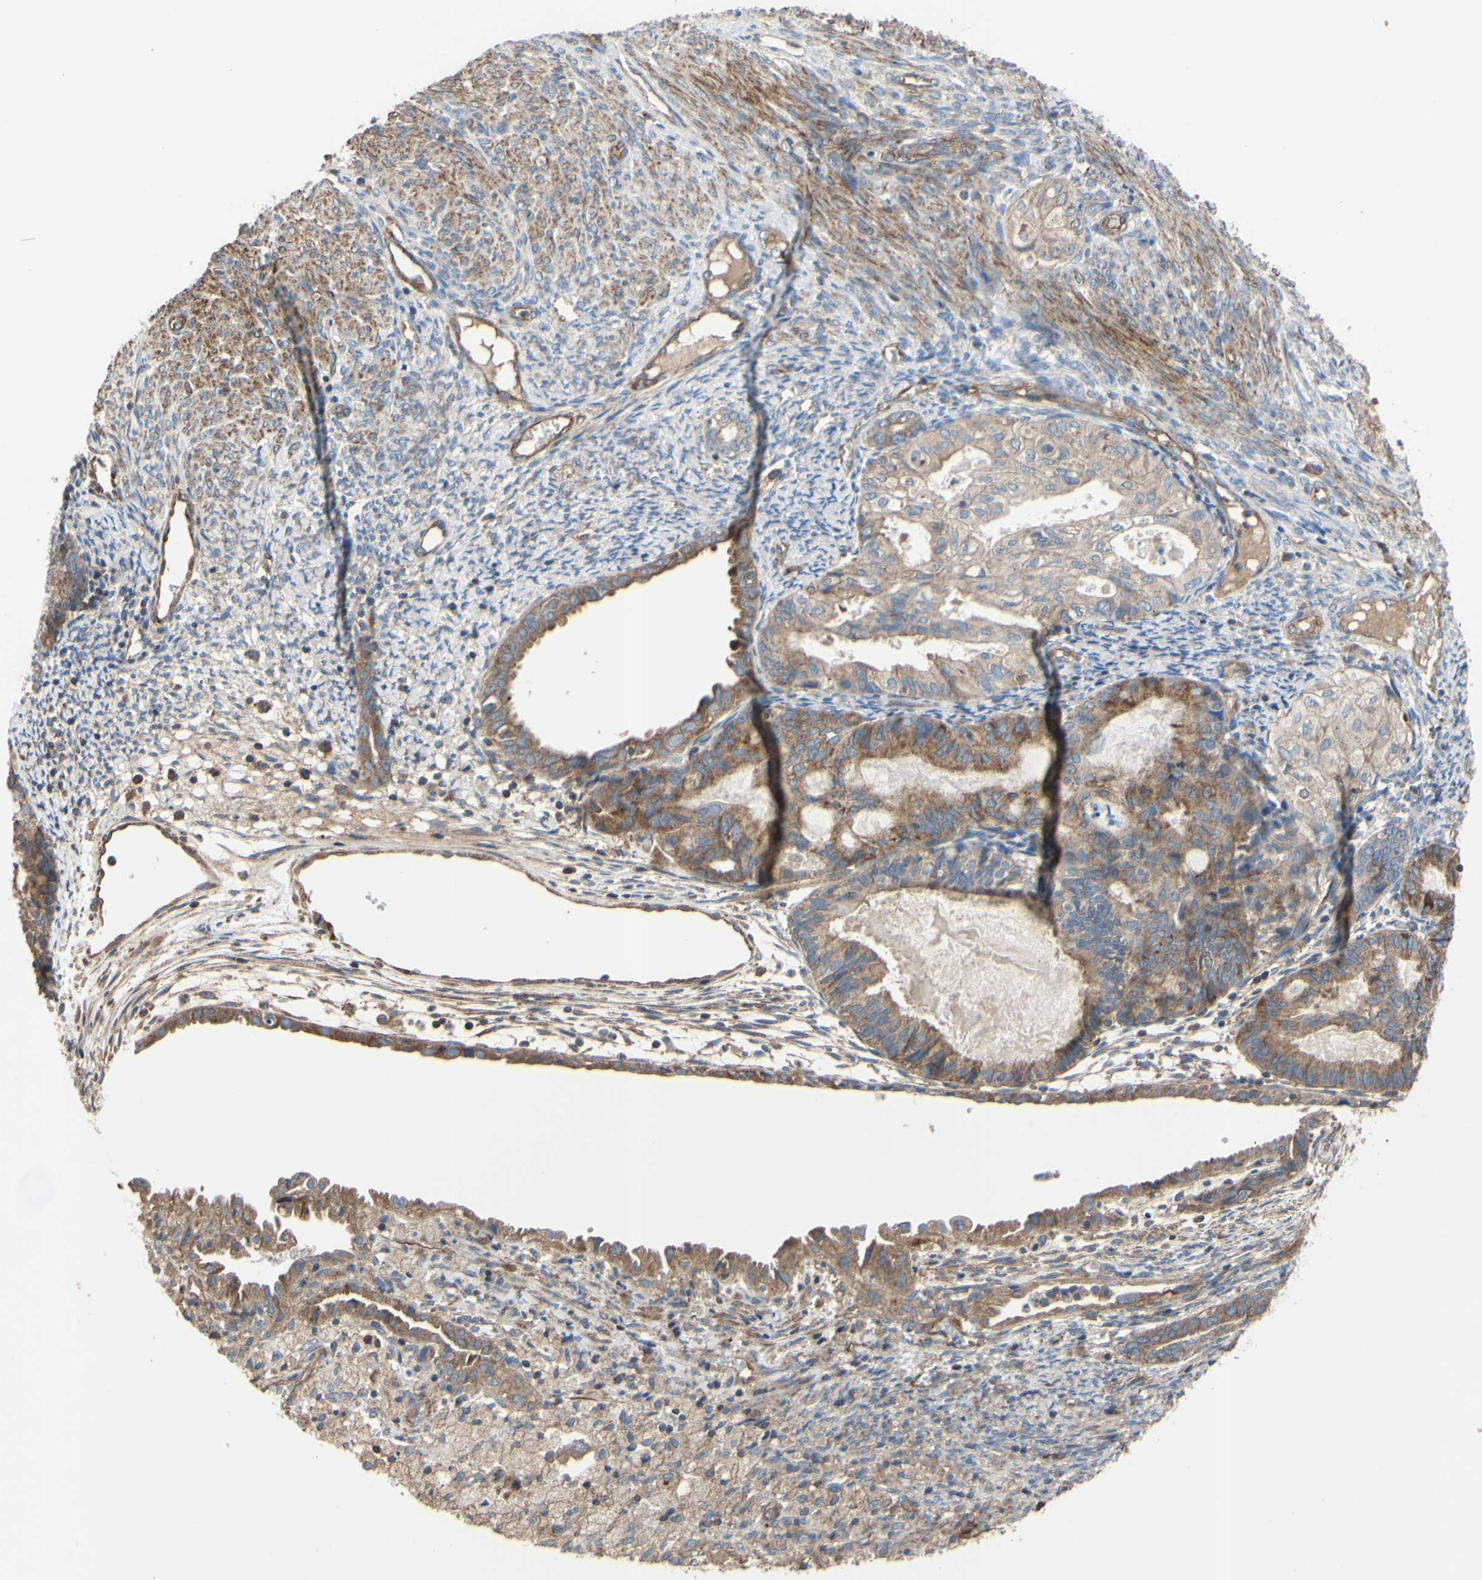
{"staining": {"intensity": "moderate", "quantity": ">75%", "location": "cytoplasmic/membranous"}, "tissue": "cervical cancer", "cell_type": "Tumor cells", "image_type": "cancer", "snomed": [{"axis": "morphology", "description": "Normal tissue, NOS"}, {"axis": "morphology", "description": "Adenocarcinoma, NOS"}, {"axis": "topography", "description": "Cervix"}, {"axis": "topography", "description": "Endometrium"}], "caption": "Immunohistochemistry image of neoplastic tissue: human cervical adenocarcinoma stained using IHC exhibits medium levels of moderate protein expression localized specifically in the cytoplasmic/membranous of tumor cells, appearing as a cytoplasmic/membranous brown color.", "gene": "BECN1", "patient": {"sex": "female", "age": 86}}